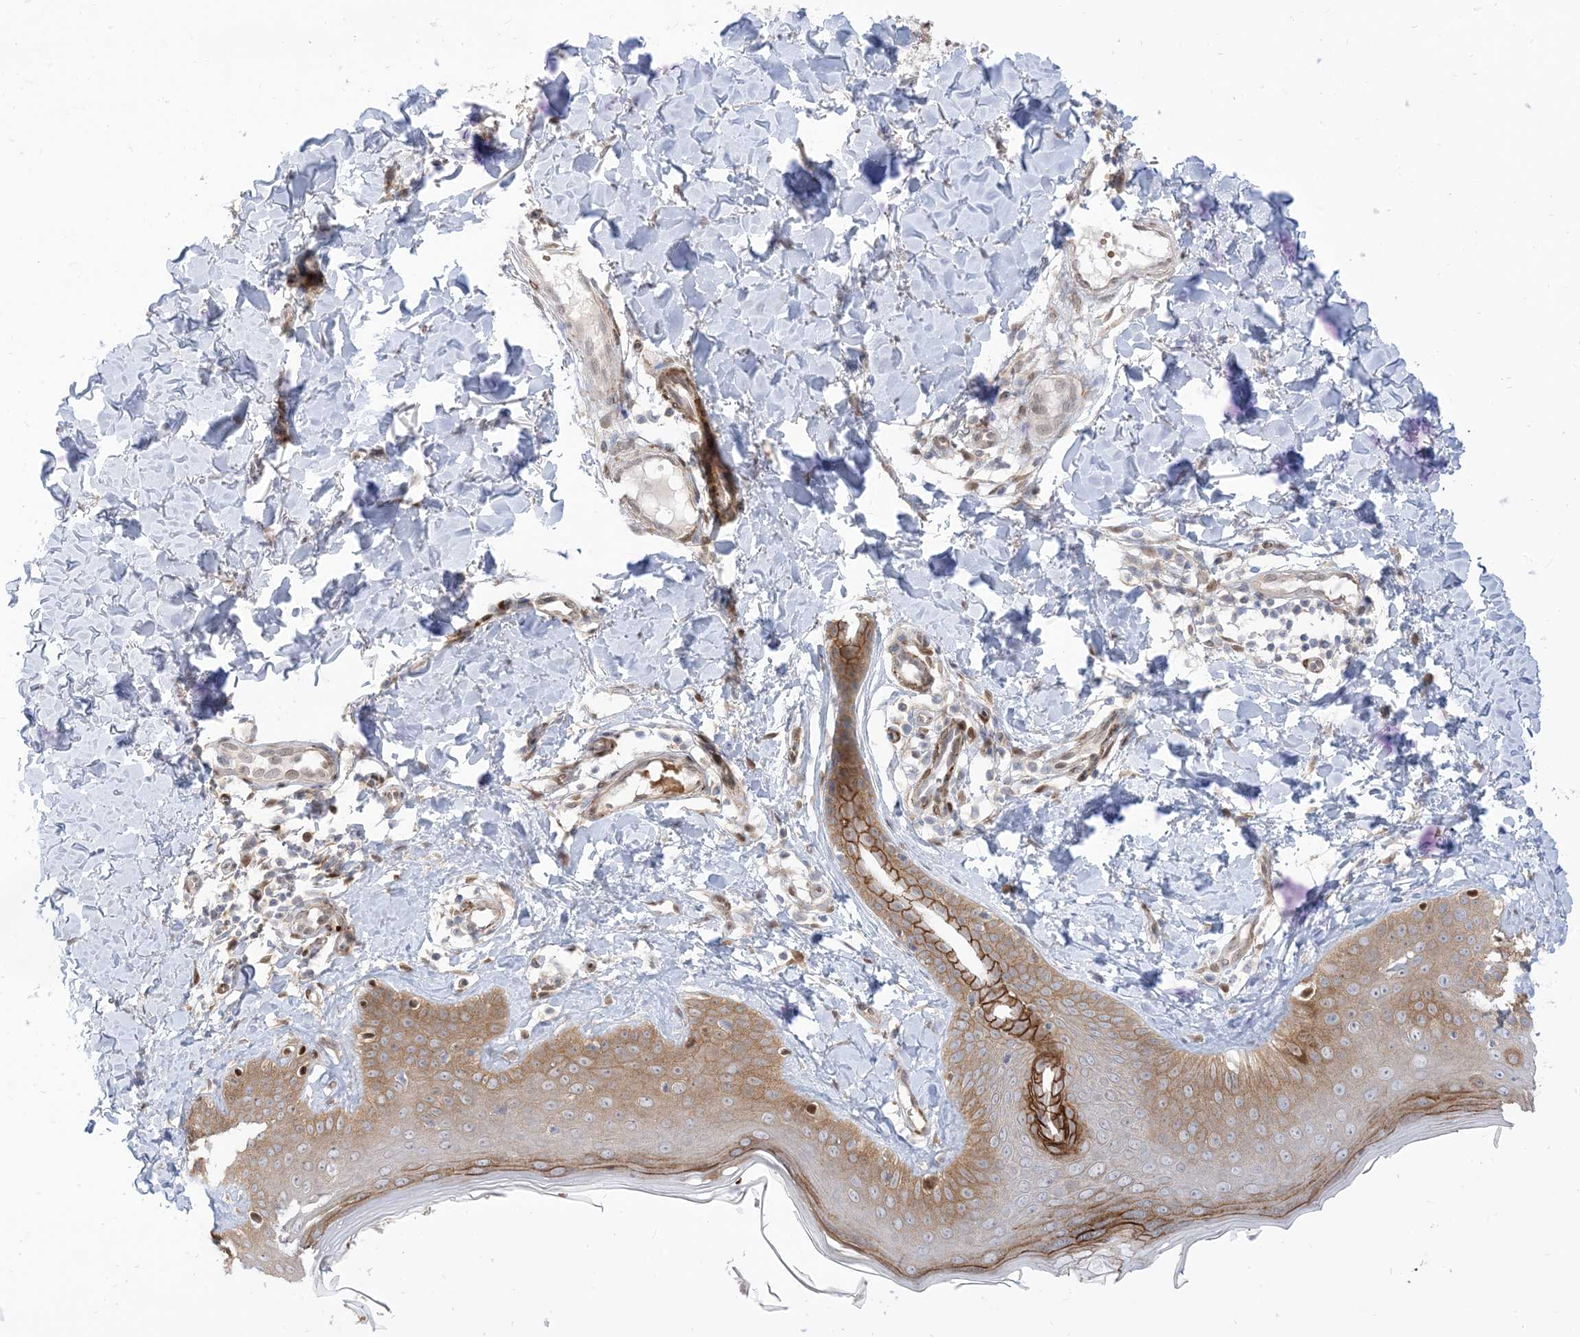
{"staining": {"intensity": "moderate", "quantity": ">75%", "location": "cytoplasmic/membranous"}, "tissue": "skin", "cell_type": "Fibroblasts", "image_type": "normal", "snomed": [{"axis": "morphology", "description": "Normal tissue, NOS"}, {"axis": "topography", "description": "Skin"}], "caption": "Human skin stained with a brown dye displays moderate cytoplasmic/membranous positive staining in about >75% of fibroblasts.", "gene": "RIN1", "patient": {"sex": "male", "age": 52}}